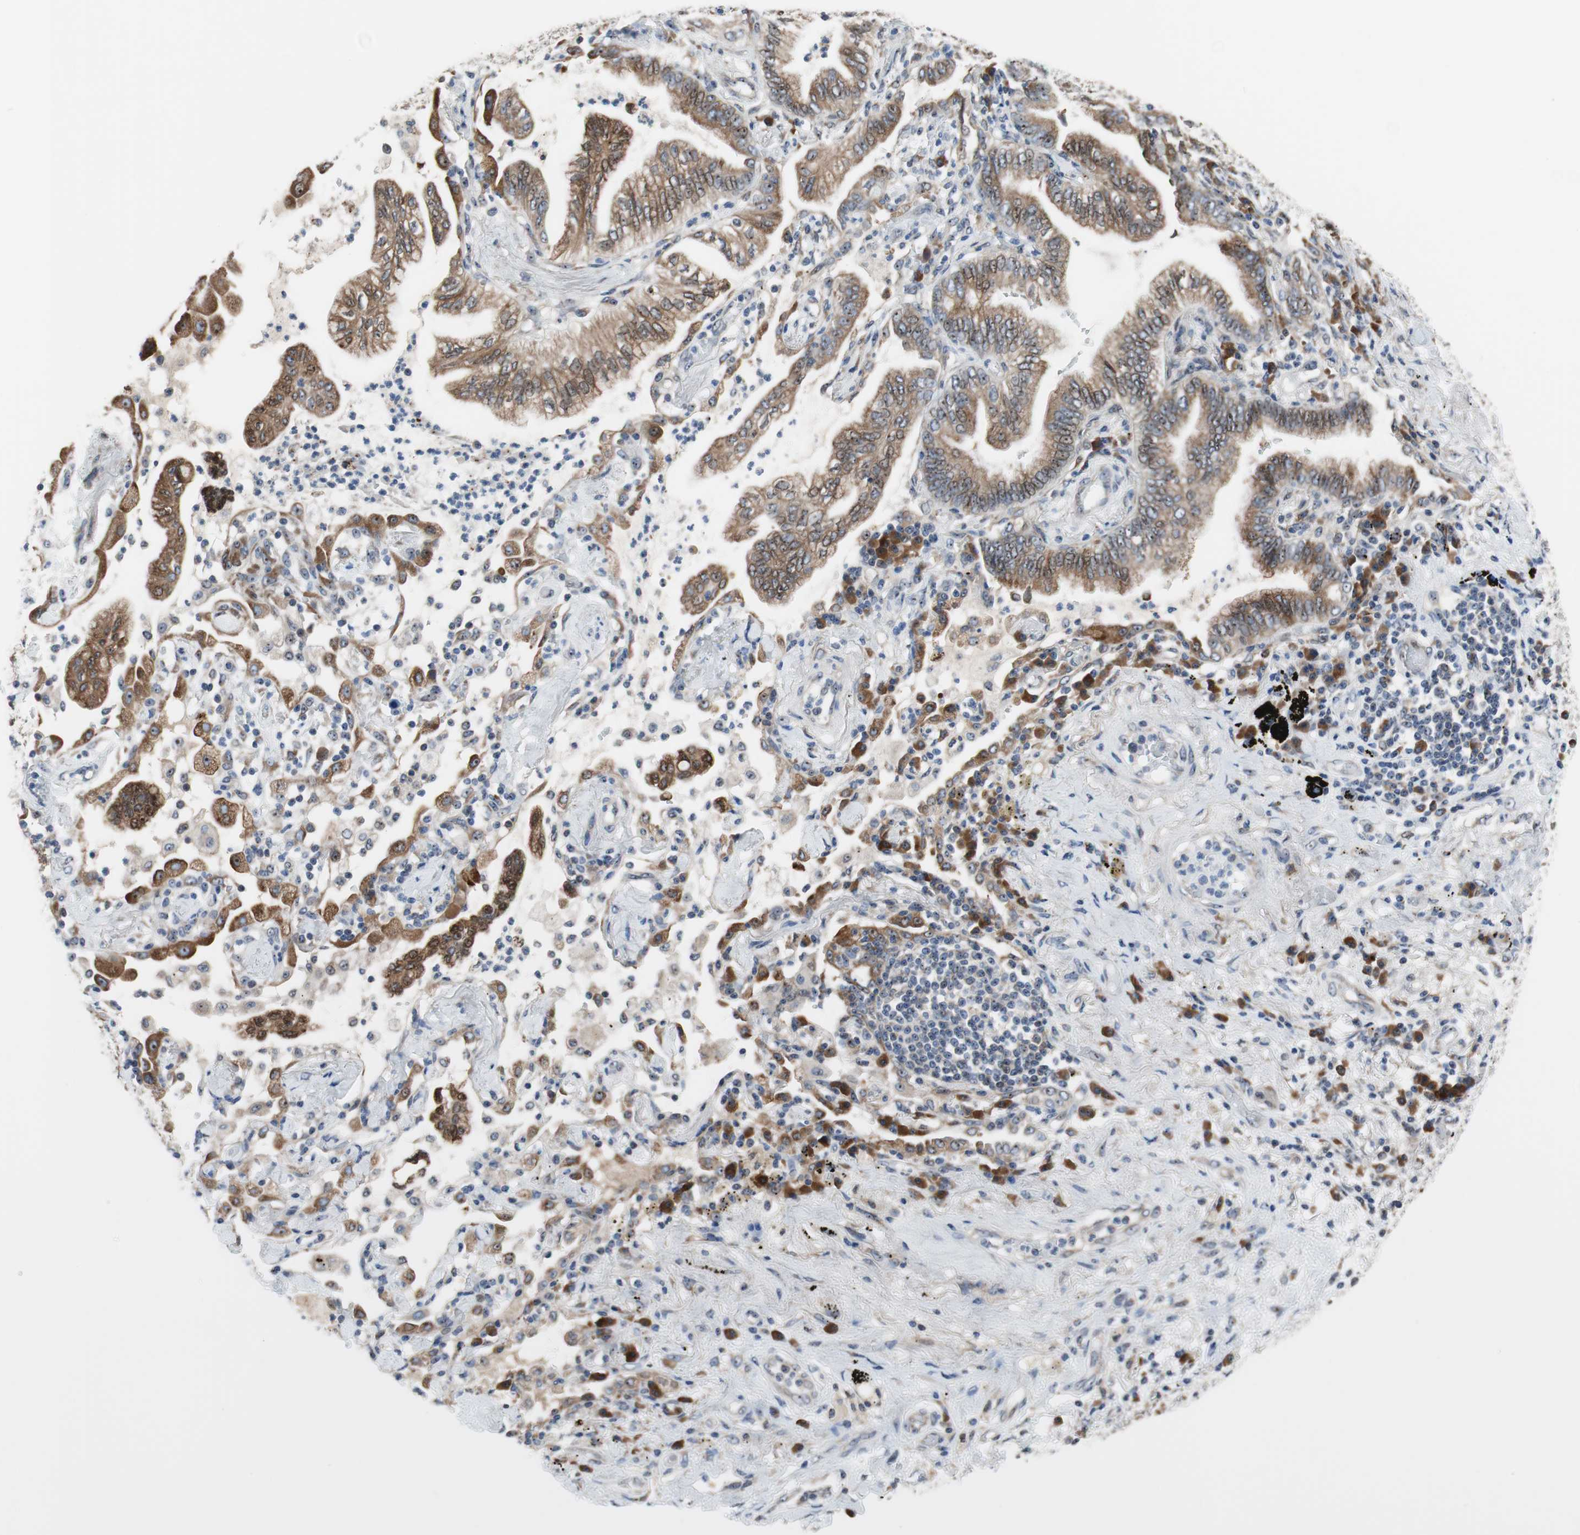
{"staining": {"intensity": "moderate", "quantity": ">75%", "location": "cytoplasmic/membranous"}, "tissue": "lung cancer", "cell_type": "Tumor cells", "image_type": "cancer", "snomed": [{"axis": "morphology", "description": "Normal tissue, NOS"}, {"axis": "morphology", "description": "Adenocarcinoma, NOS"}, {"axis": "topography", "description": "Bronchus"}, {"axis": "topography", "description": "Lung"}], "caption": "A histopathology image of human lung cancer stained for a protein exhibits moderate cytoplasmic/membranous brown staining in tumor cells. (Stains: DAB (3,3'-diaminobenzidine) in brown, nuclei in blue, Microscopy: brightfield microscopy at high magnification).", "gene": "TMED7", "patient": {"sex": "female", "age": 70}}